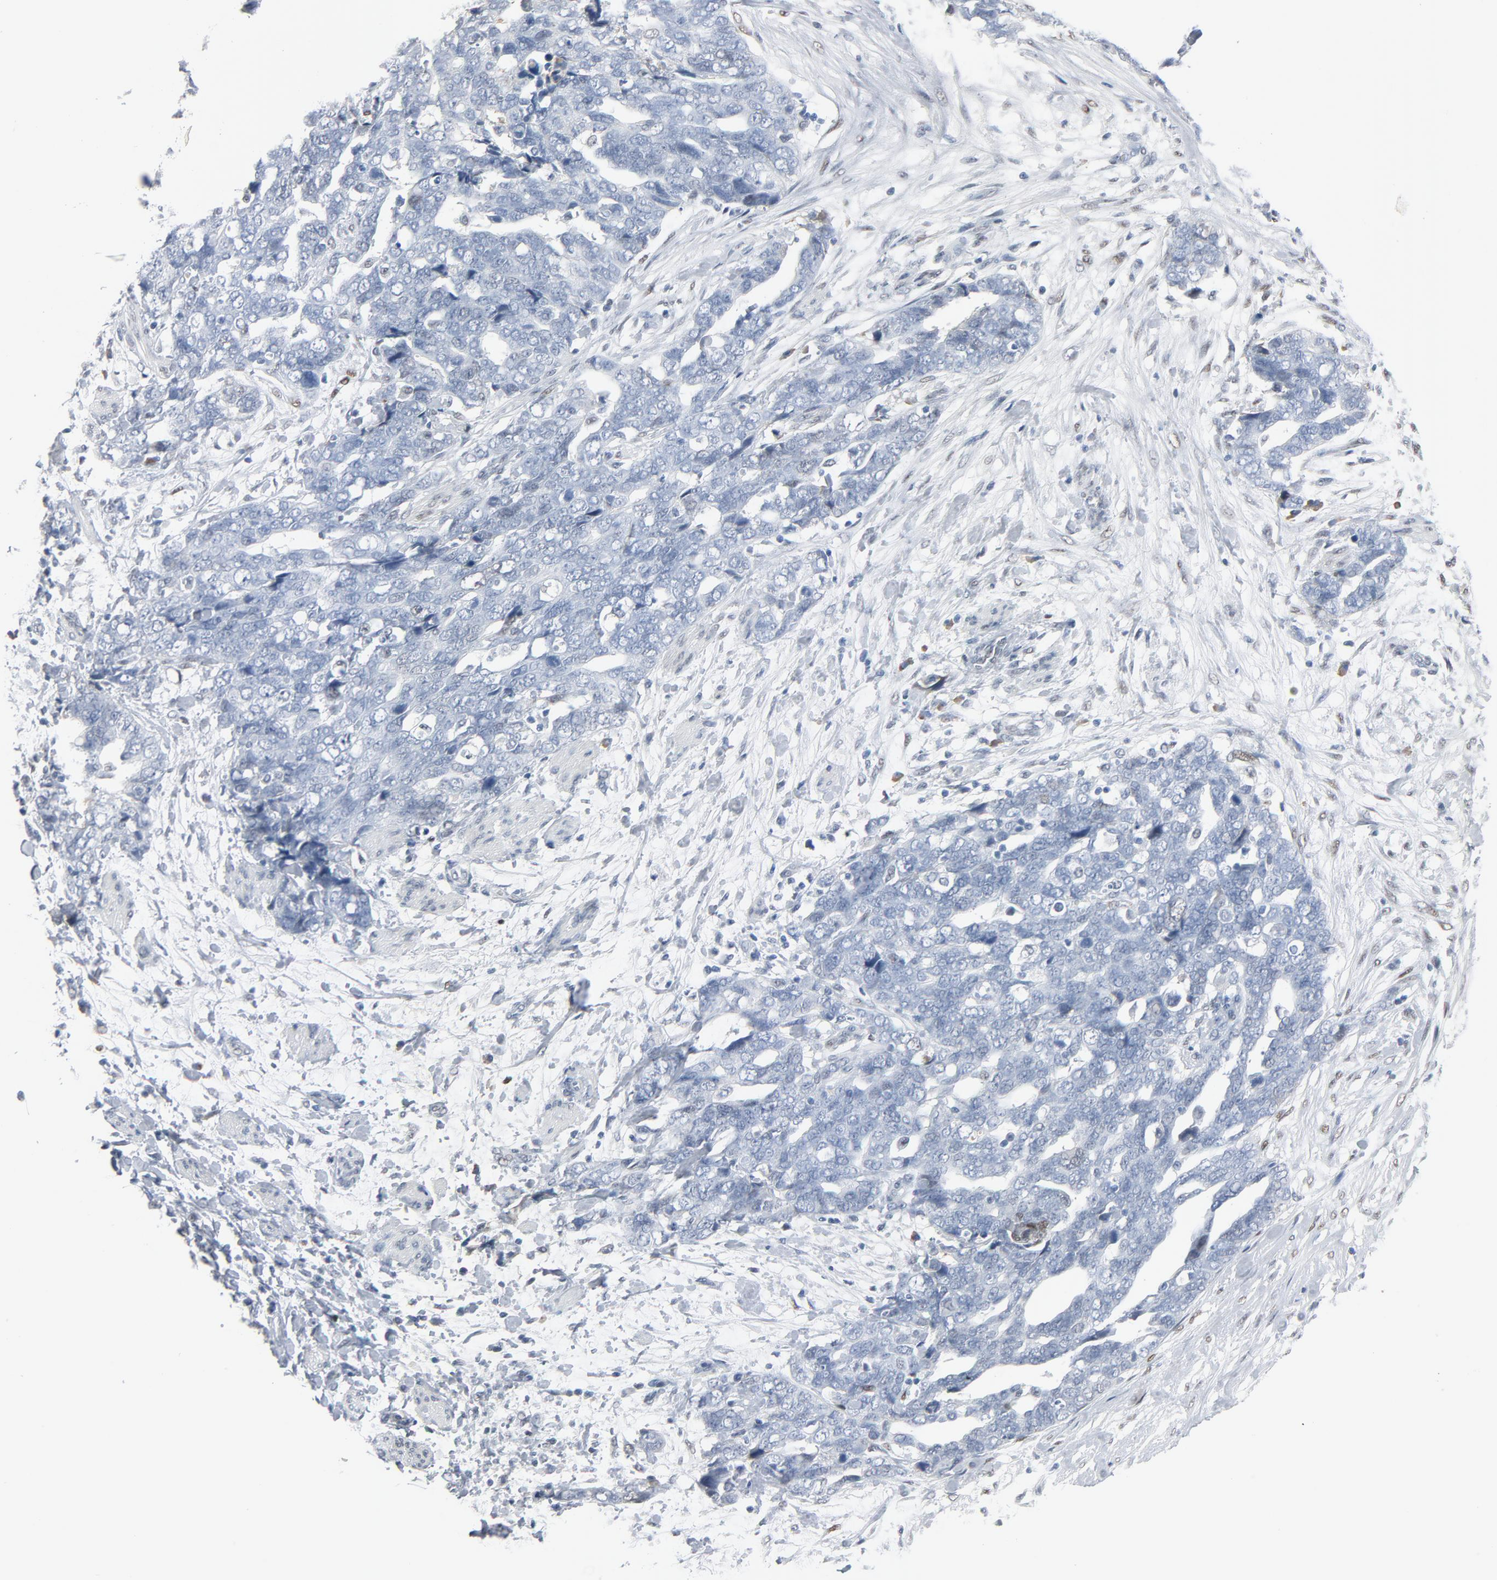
{"staining": {"intensity": "negative", "quantity": "none", "location": "none"}, "tissue": "ovarian cancer", "cell_type": "Tumor cells", "image_type": "cancer", "snomed": [{"axis": "morphology", "description": "Normal tissue, NOS"}, {"axis": "morphology", "description": "Cystadenocarcinoma, serous, NOS"}, {"axis": "topography", "description": "Fallopian tube"}, {"axis": "topography", "description": "Ovary"}], "caption": "Immunohistochemical staining of human ovarian serous cystadenocarcinoma exhibits no significant staining in tumor cells. (DAB (3,3'-diaminobenzidine) IHC with hematoxylin counter stain).", "gene": "FOXP1", "patient": {"sex": "female", "age": 56}}